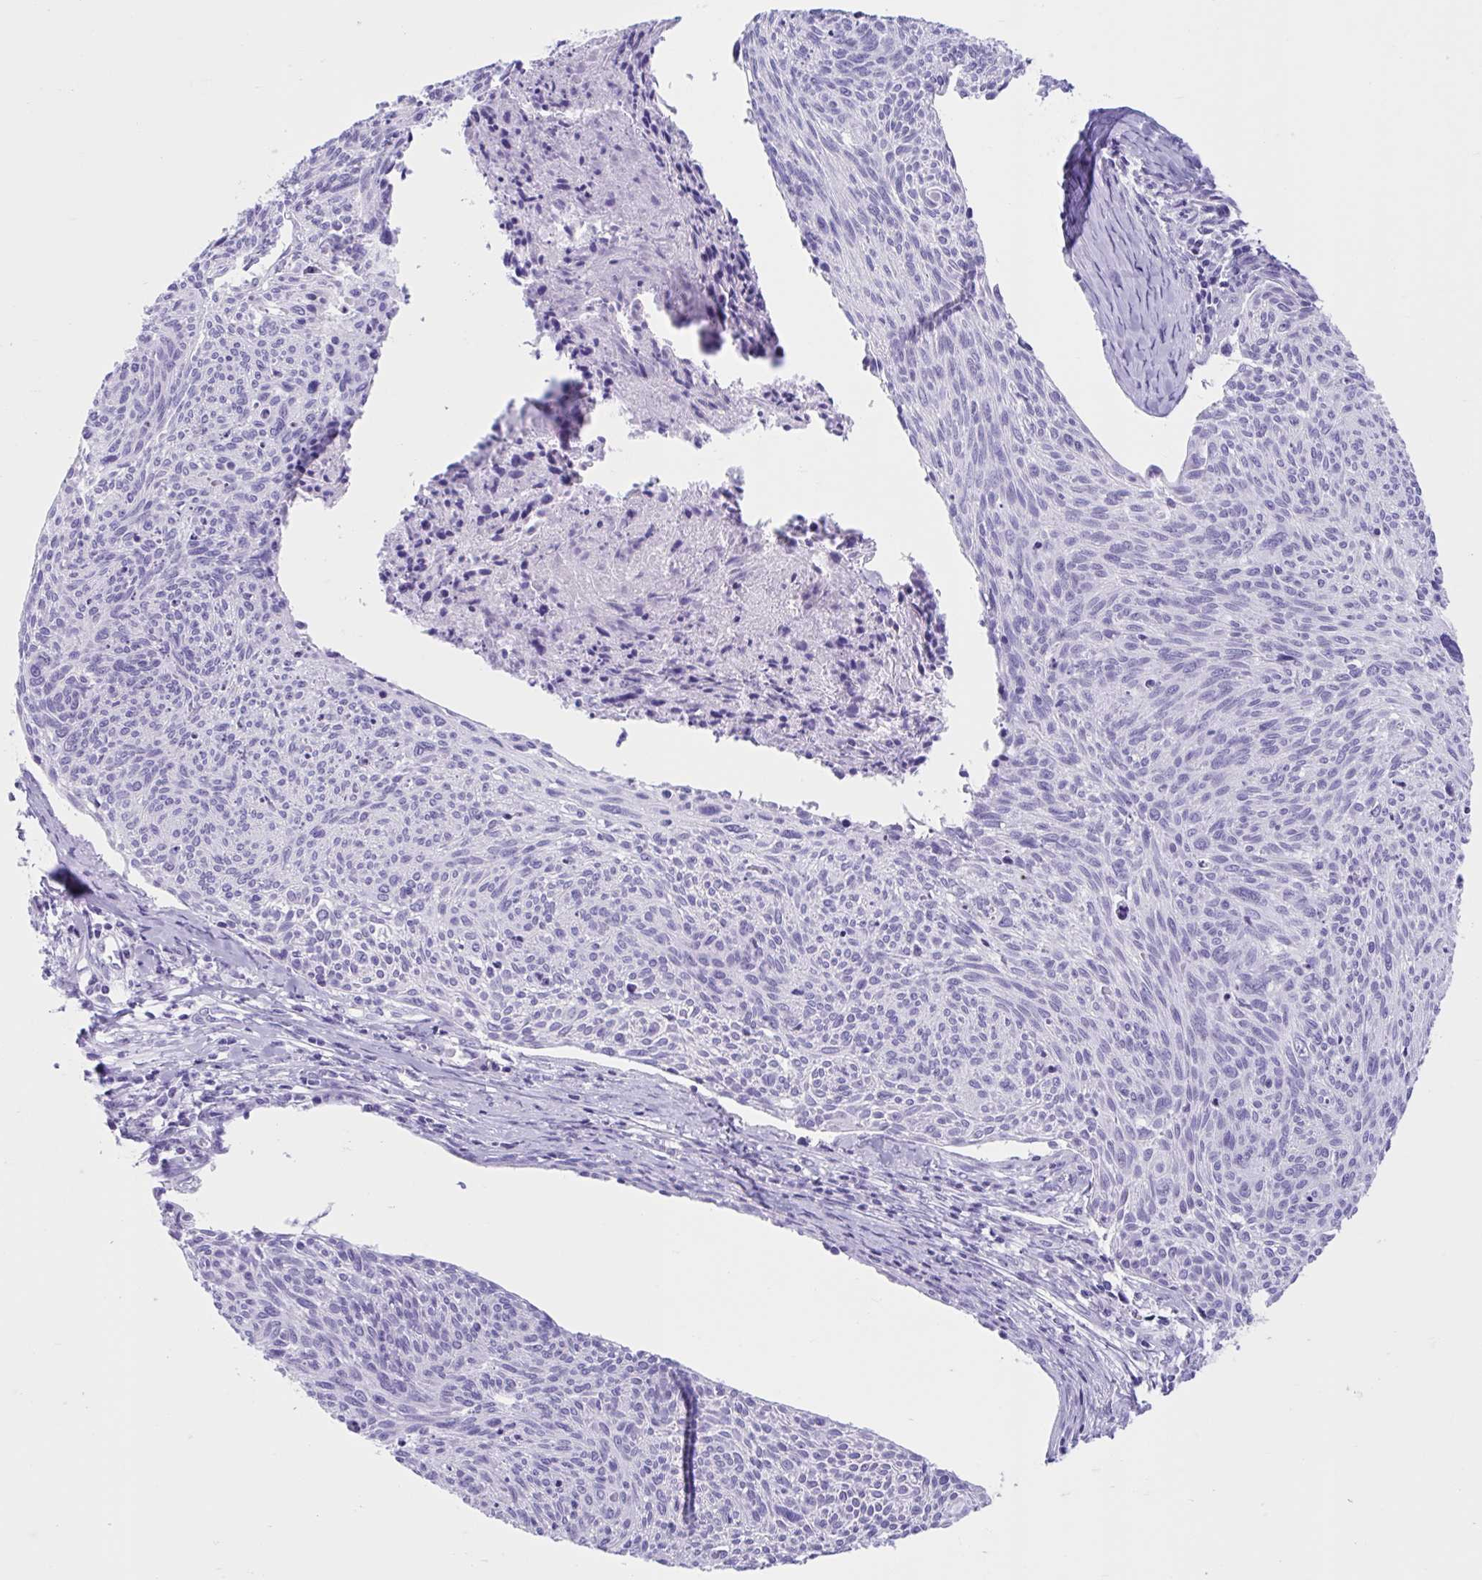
{"staining": {"intensity": "negative", "quantity": "none", "location": "none"}, "tissue": "cervical cancer", "cell_type": "Tumor cells", "image_type": "cancer", "snomed": [{"axis": "morphology", "description": "Squamous cell carcinoma, NOS"}, {"axis": "topography", "description": "Cervix"}], "caption": "This is a micrograph of immunohistochemistry (IHC) staining of cervical squamous cell carcinoma, which shows no staining in tumor cells.", "gene": "TMEM35A", "patient": {"sex": "female", "age": 49}}